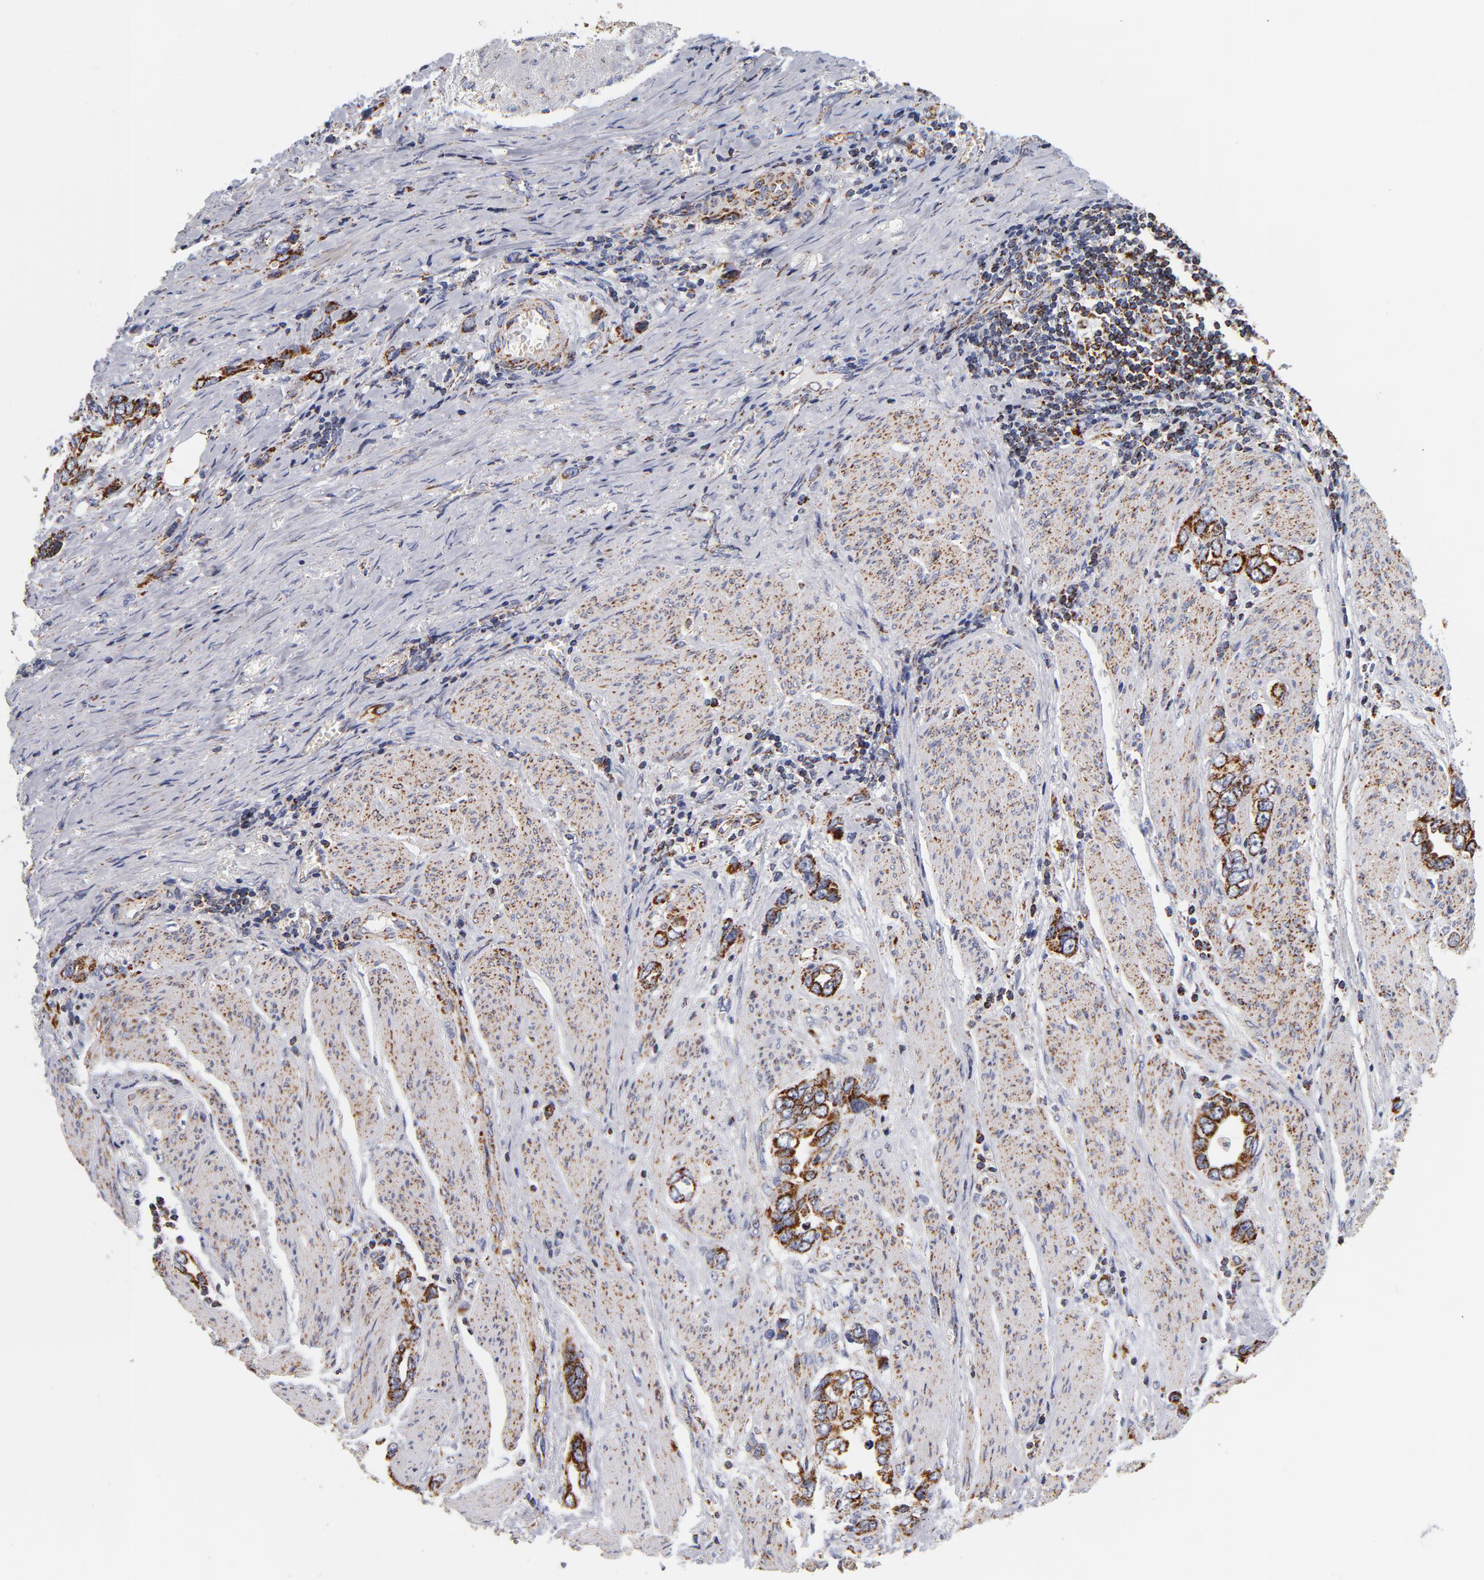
{"staining": {"intensity": "strong", "quantity": ">75%", "location": "cytoplasmic/membranous"}, "tissue": "stomach cancer", "cell_type": "Tumor cells", "image_type": "cancer", "snomed": [{"axis": "morphology", "description": "Adenocarcinoma, NOS"}, {"axis": "topography", "description": "Stomach"}], "caption": "This histopathology image reveals IHC staining of human stomach cancer (adenocarcinoma), with high strong cytoplasmic/membranous staining in about >75% of tumor cells.", "gene": "ECHS1", "patient": {"sex": "male", "age": 78}}